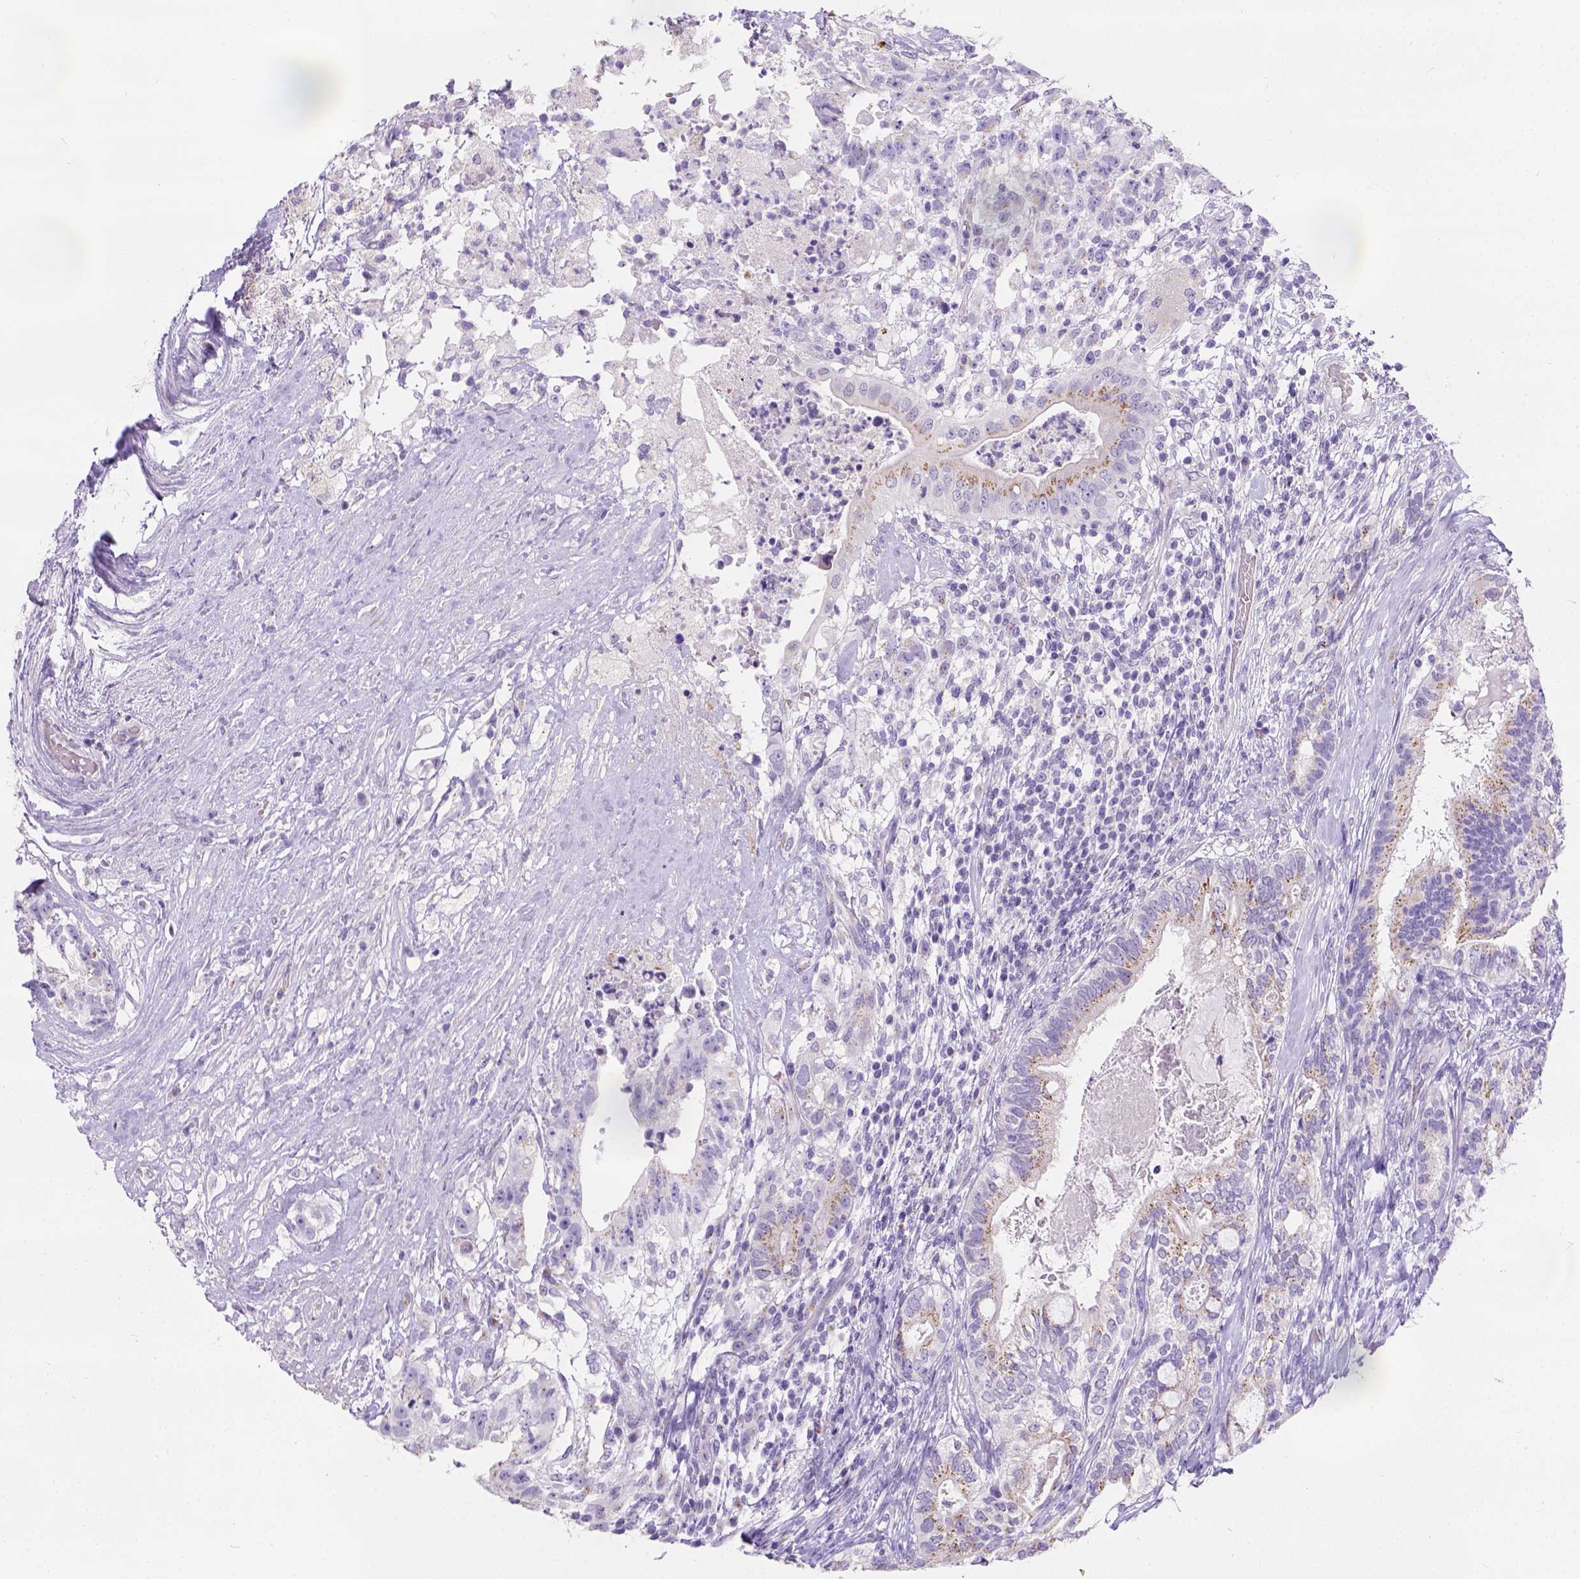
{"staining": {"intensity": "moderate", "quantity": "25%-75%", "location": "cytoplasmic/membranous"}, "tissue": "testis cancer", "cell_type": "Tumor cells", "image_type": "cancer", "snomed": [{"axis": "morphology", "description": "Seminoma, NOS"}, {"axis": "morphology", "description": "Carcinoma, Embryonal, NOS"}, {"axis": "topography", "description": "Testis"}], "caption": "The micrograph reveals immunohistochemical staining of testis cancer. There is moderate cytoplasmic/membranous staining is seen in about 25%-75% of tumor cells.", "gene": "PHF7", "patient": {"sex": "male", "age": 41}}